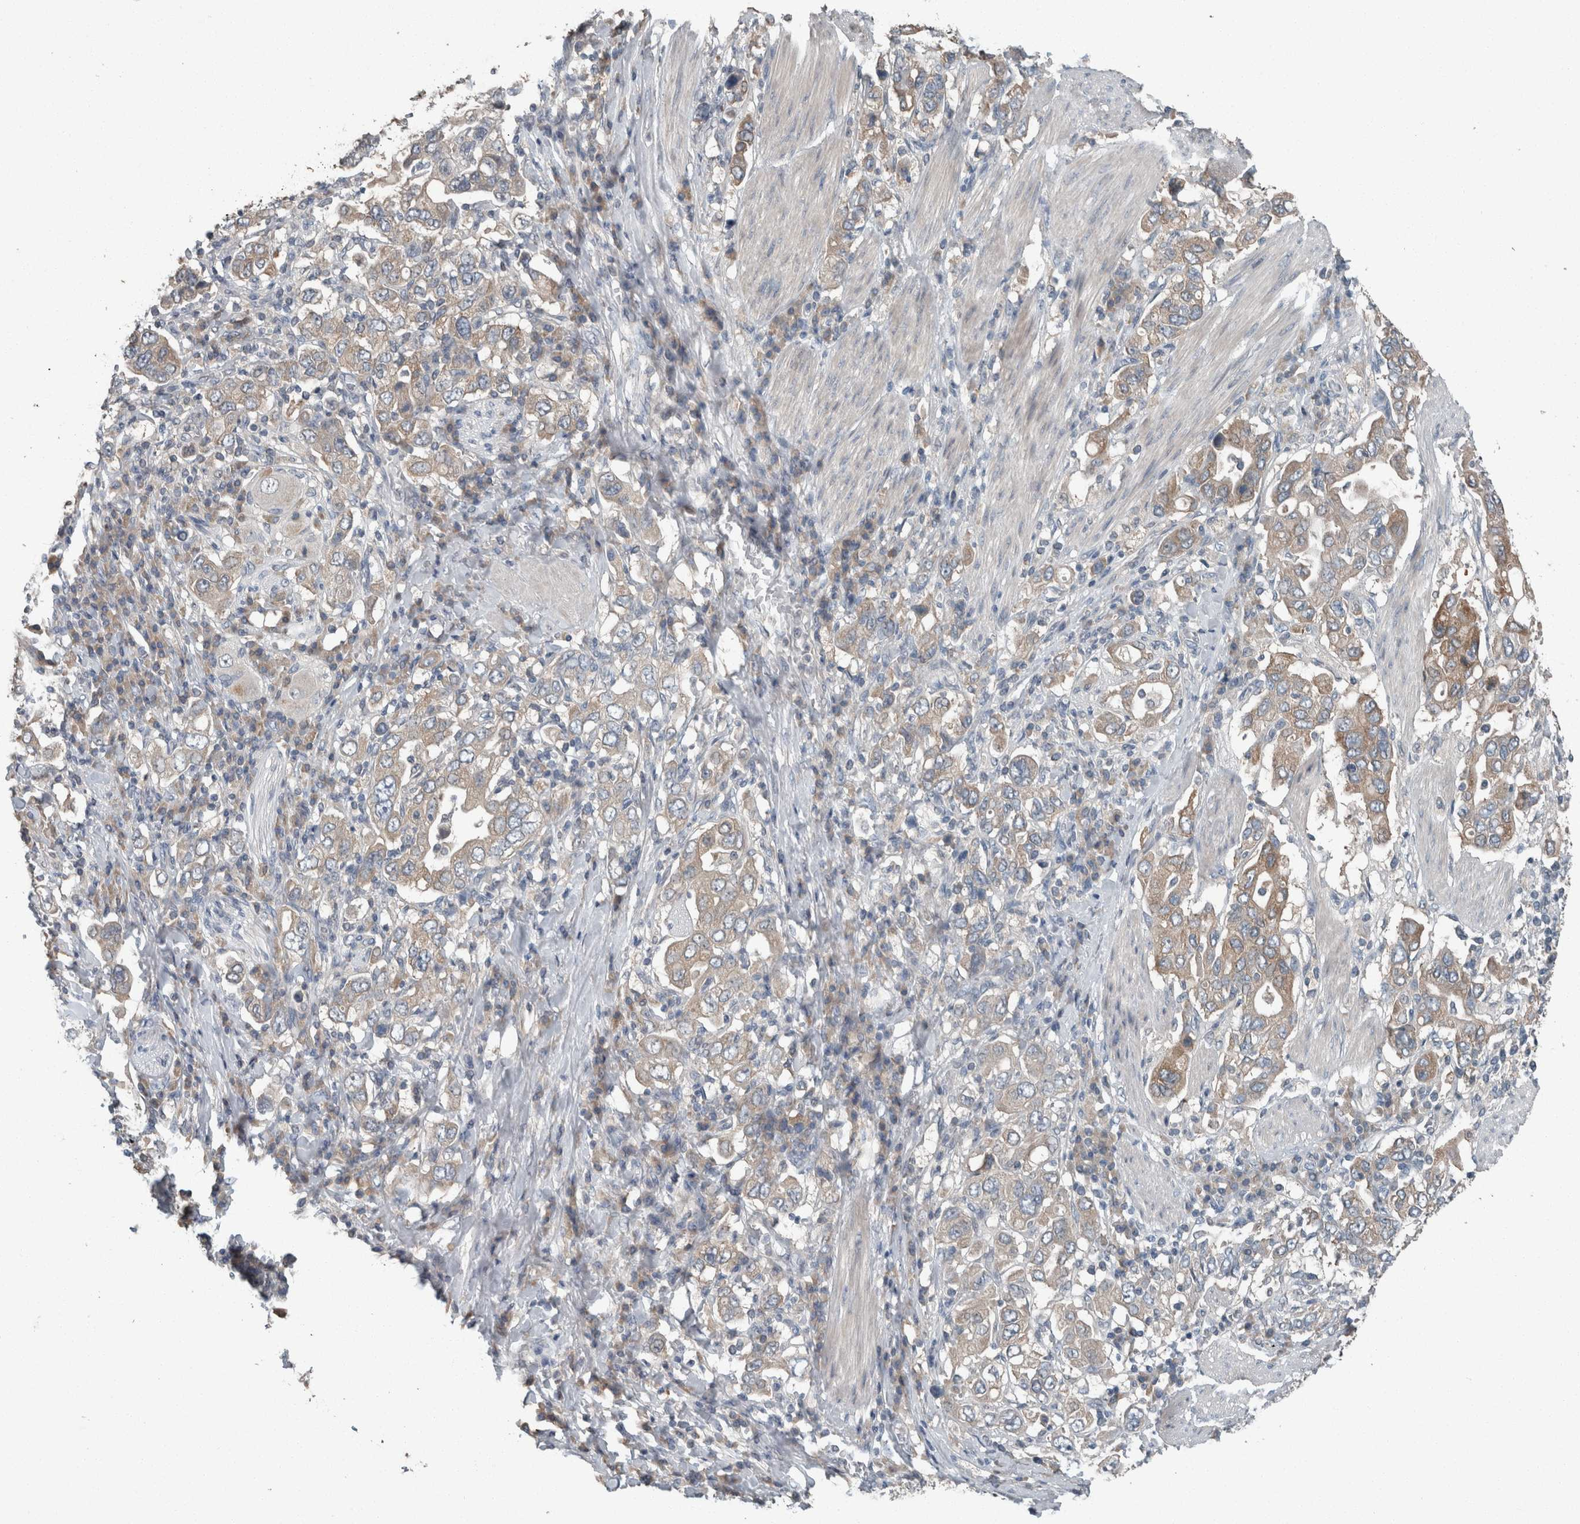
{"staining": {"intensity": "weak", "quantity": ">75%", "location": "cytoplasmic/membranous"}, "tissue": "stomach cancer", "cell_type": "Tumor cells", "image_type": "cancer", "snomed": [{"axis": "morphology", "description": "Adenocarcinoma, NOS"}, {"axis": "topography", "description": "Stomach, upper"}], "caption": "DAB (3,3'-diaminobenzidine) immunohistochemical staining of stomach cancer demonstrates weak cytoplasmic/membranous protein positivity in approximately >75% of tumor cells. (DAB IHC with brightfield microscopy, high magnification).", "gene": "KNTC1", "patient": {"sex": "male", "age": 62}}